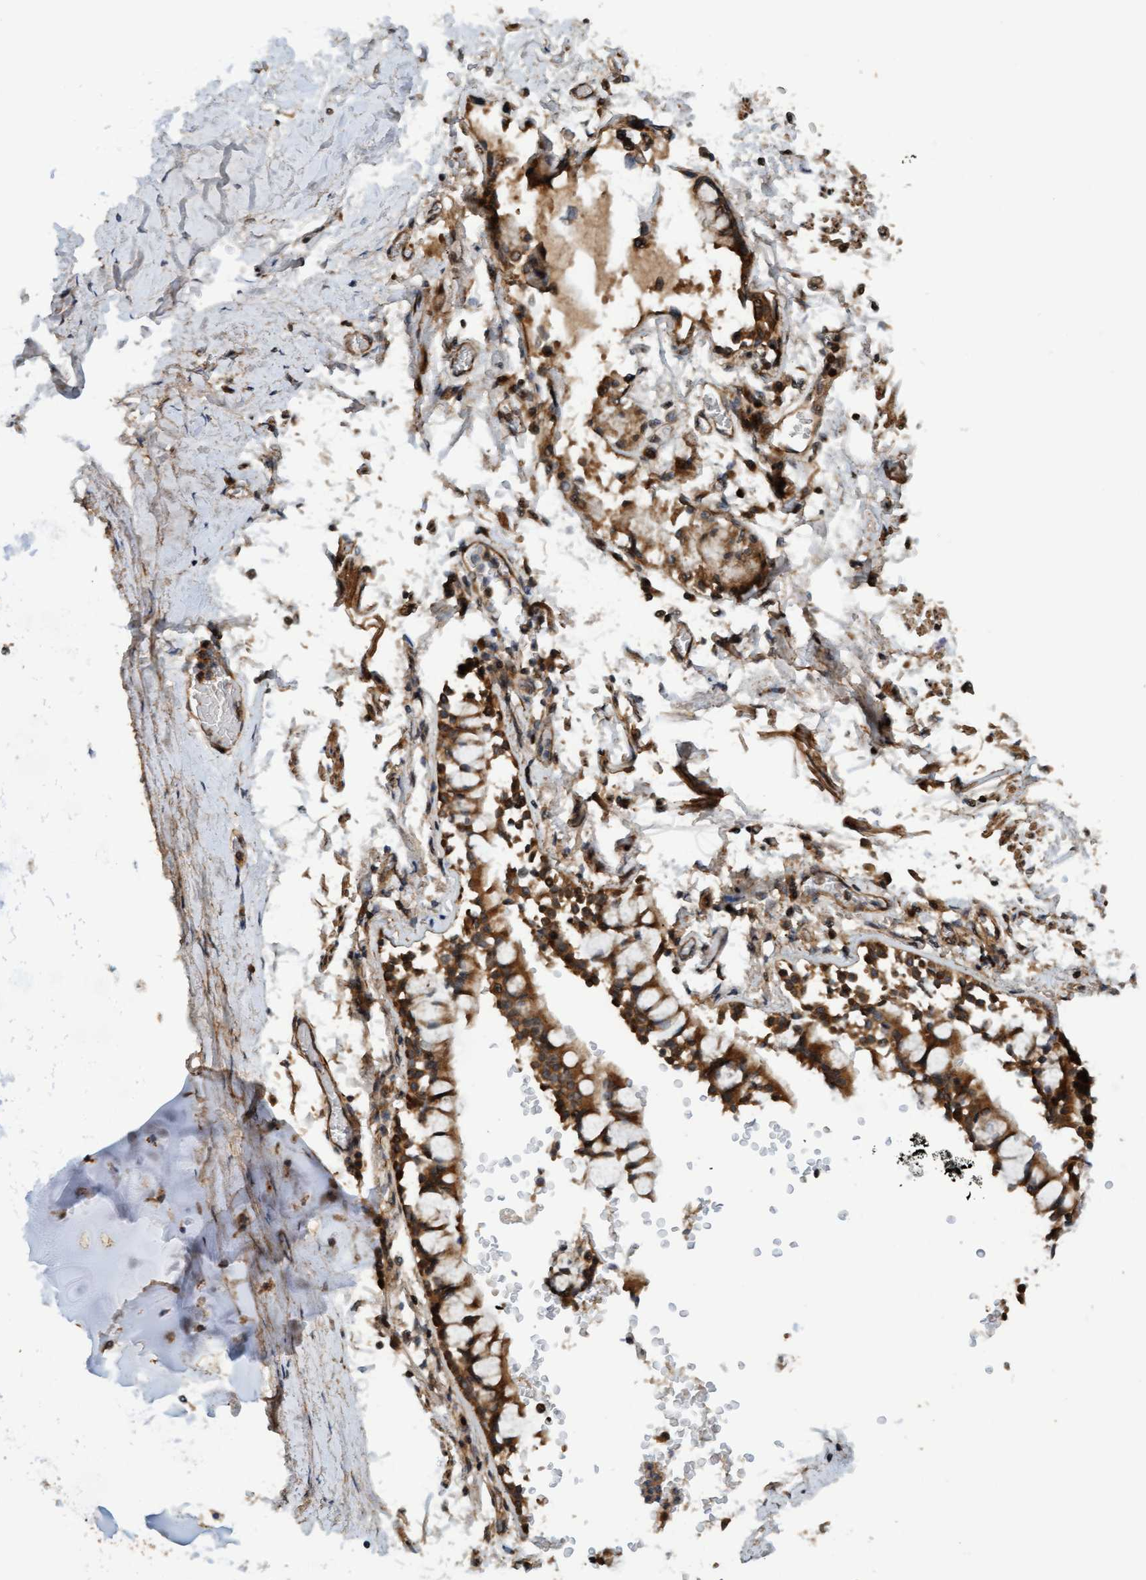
{"staining": {"intensity": "moderate", "quantity": ">75%", "location": "cytoplasmic/membranous"}, "tissue": "adipose tissue", "cell_type": "Adipocytes", "image_type": "normal", "snomed": [{"axis": "morphology", "description": "Normal tissue, NOS"}, {"axis": "topography", "description": "Cartilage tissue"}, {"axis": "topography", "description": "Lung"}], "caption": "Immunohistochemical staining of unremarkable human adipose tissue exhibits >75% levels of moderate cytoplasmic/membranous protein positivity in approximately >75% of adipocytes. Using DAB (3,3'-diaminobenzidine) (brown) and hematoxylin (blue) stains, captured at high magnification using brightfield microscopy.", "gene": "MLXIP", "patient": {"sex": "female", "age": 77}}